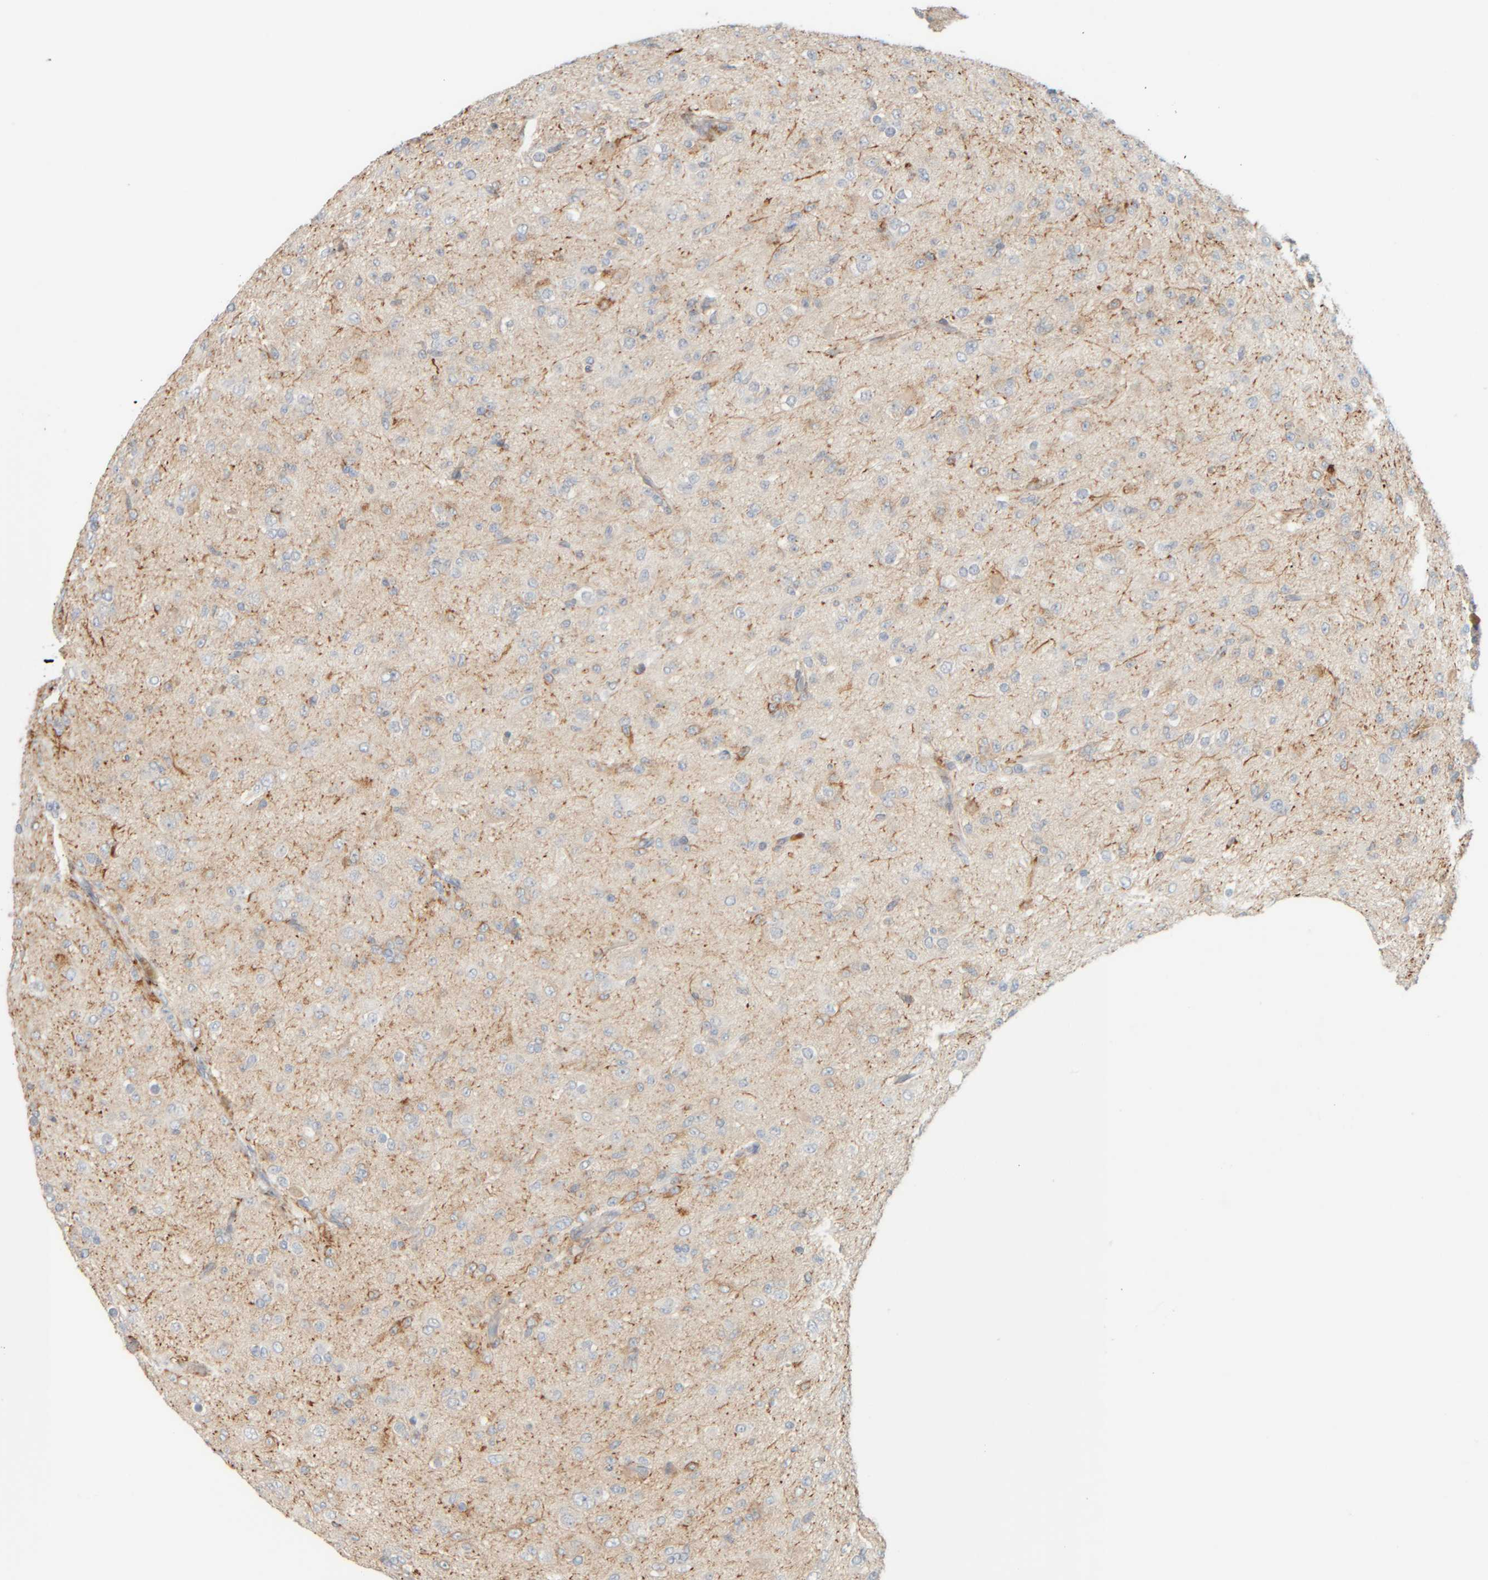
{"staining": {"intensity": "negative", "quantity": "none", "location": "none"}, "tissue": "glioma", "cell_type": "Tumor cells", "image_type": "cancer", "snomed": [{"axis": "morphology", "description": "Glioma, malignant, Low grade"}, {"axis": "topography", "description": "Brain"}], "caption": "This is a histopathology image of immunohistochemistry staining of glioma, which shows no positivity in tumor cells.", "gene": "PTGES3L-AARSD1", "patient": {"sex": "male", "age": 65}}